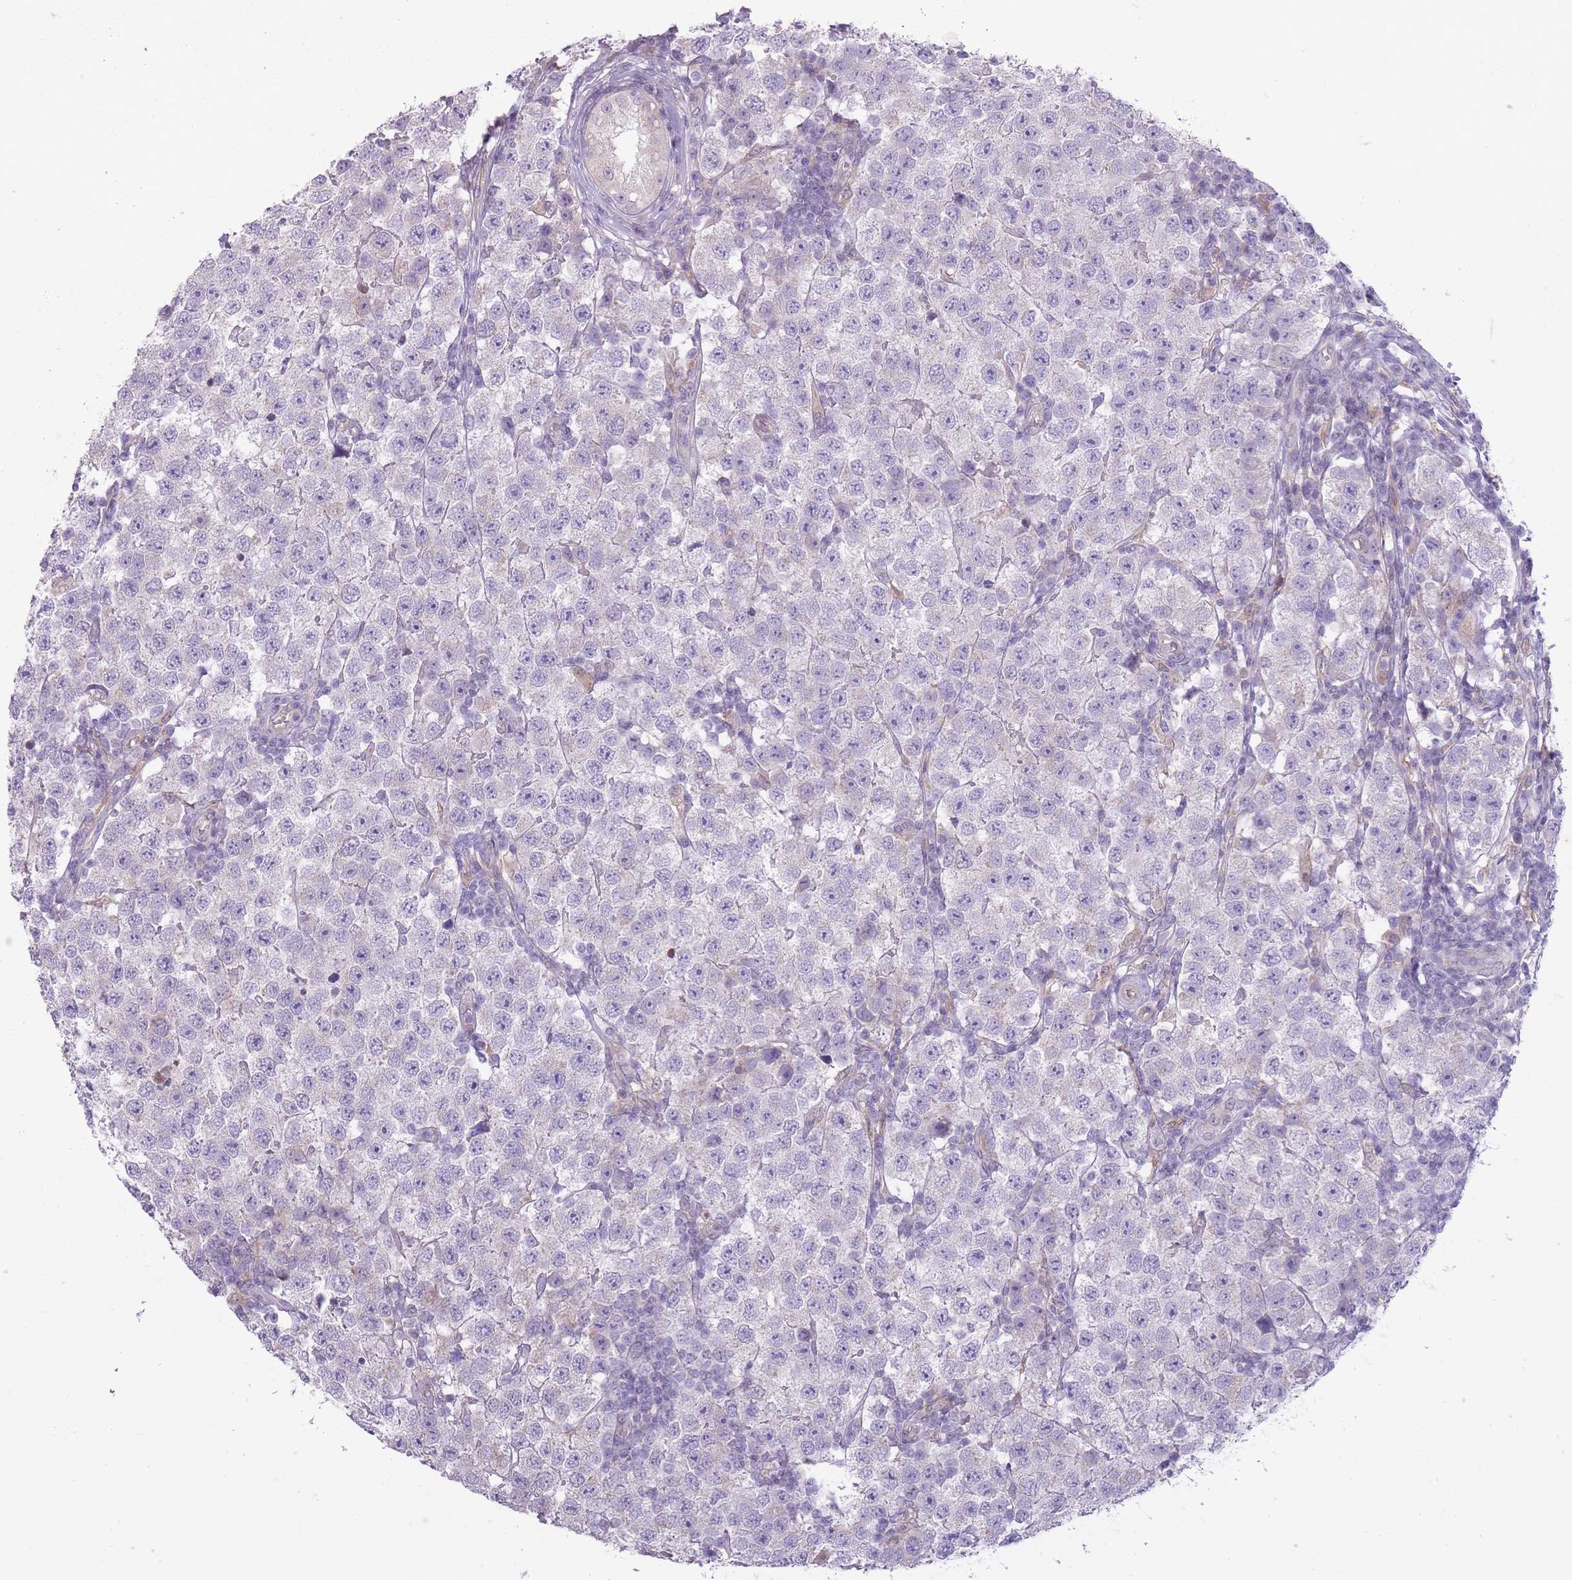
{"staining": {"intensity": "negative", "quantity": "none", "location": "none"}, "tissue": "testis cancer", "cell_type": "Tumor cells", "image_type": "cancer", "snomed": [{"axis": "morphology", "description": "Seminoma, NOS"}, {"axis": "topography", "description": "Testis"}], "caption": "Tumor cells show no significant protein staining in testis cancer (seminoma). (DAB immunohistochemistry with hematoxylin counter stain).", "gene": "ARPIN", "patient": {"sex": "male", "age": 34}}